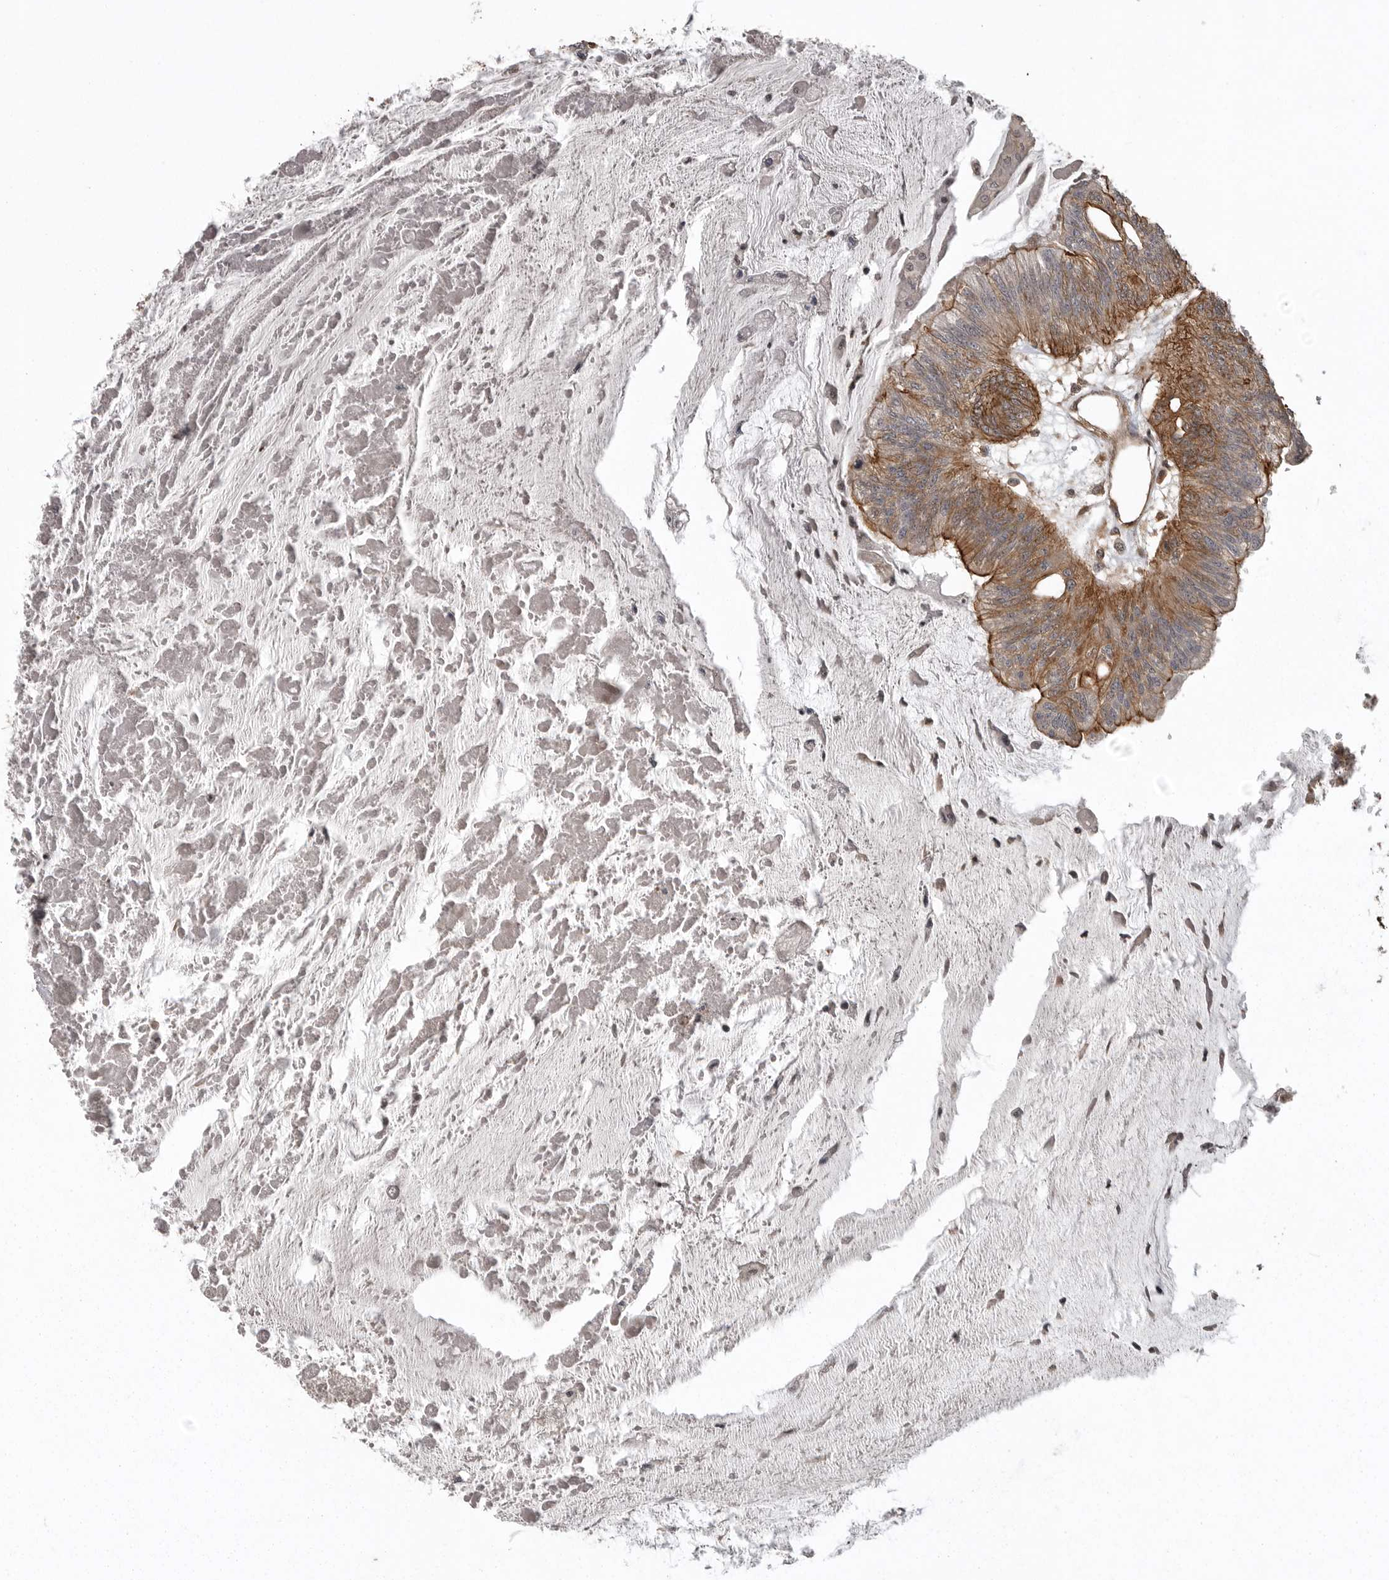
{"staining": {"intensity": "moderate", "quantity": ">75%", "location": "cytoplasmic/membranous"}, "tissue": "colorectal cancer", "cell_type": "Tumor cells", "image_type": "cancer", "snomed": [{"axis": "morphology", "description": "Adenoma, NOS"}, {"axis": "morphology", "description": "Adenocarcinoma, NOS"}, {"axis": "topography", "description": "Colon"}], "caption": "Immunohistochemical staining of adenocarcinoma (colorectal) demonstrates medium levels of moderate cytoplasmic/membranous protein staining in approximately >75% of tumor cells.", "gene": "DNAJC8", "patient": {"sex": "male", "age": 79}}